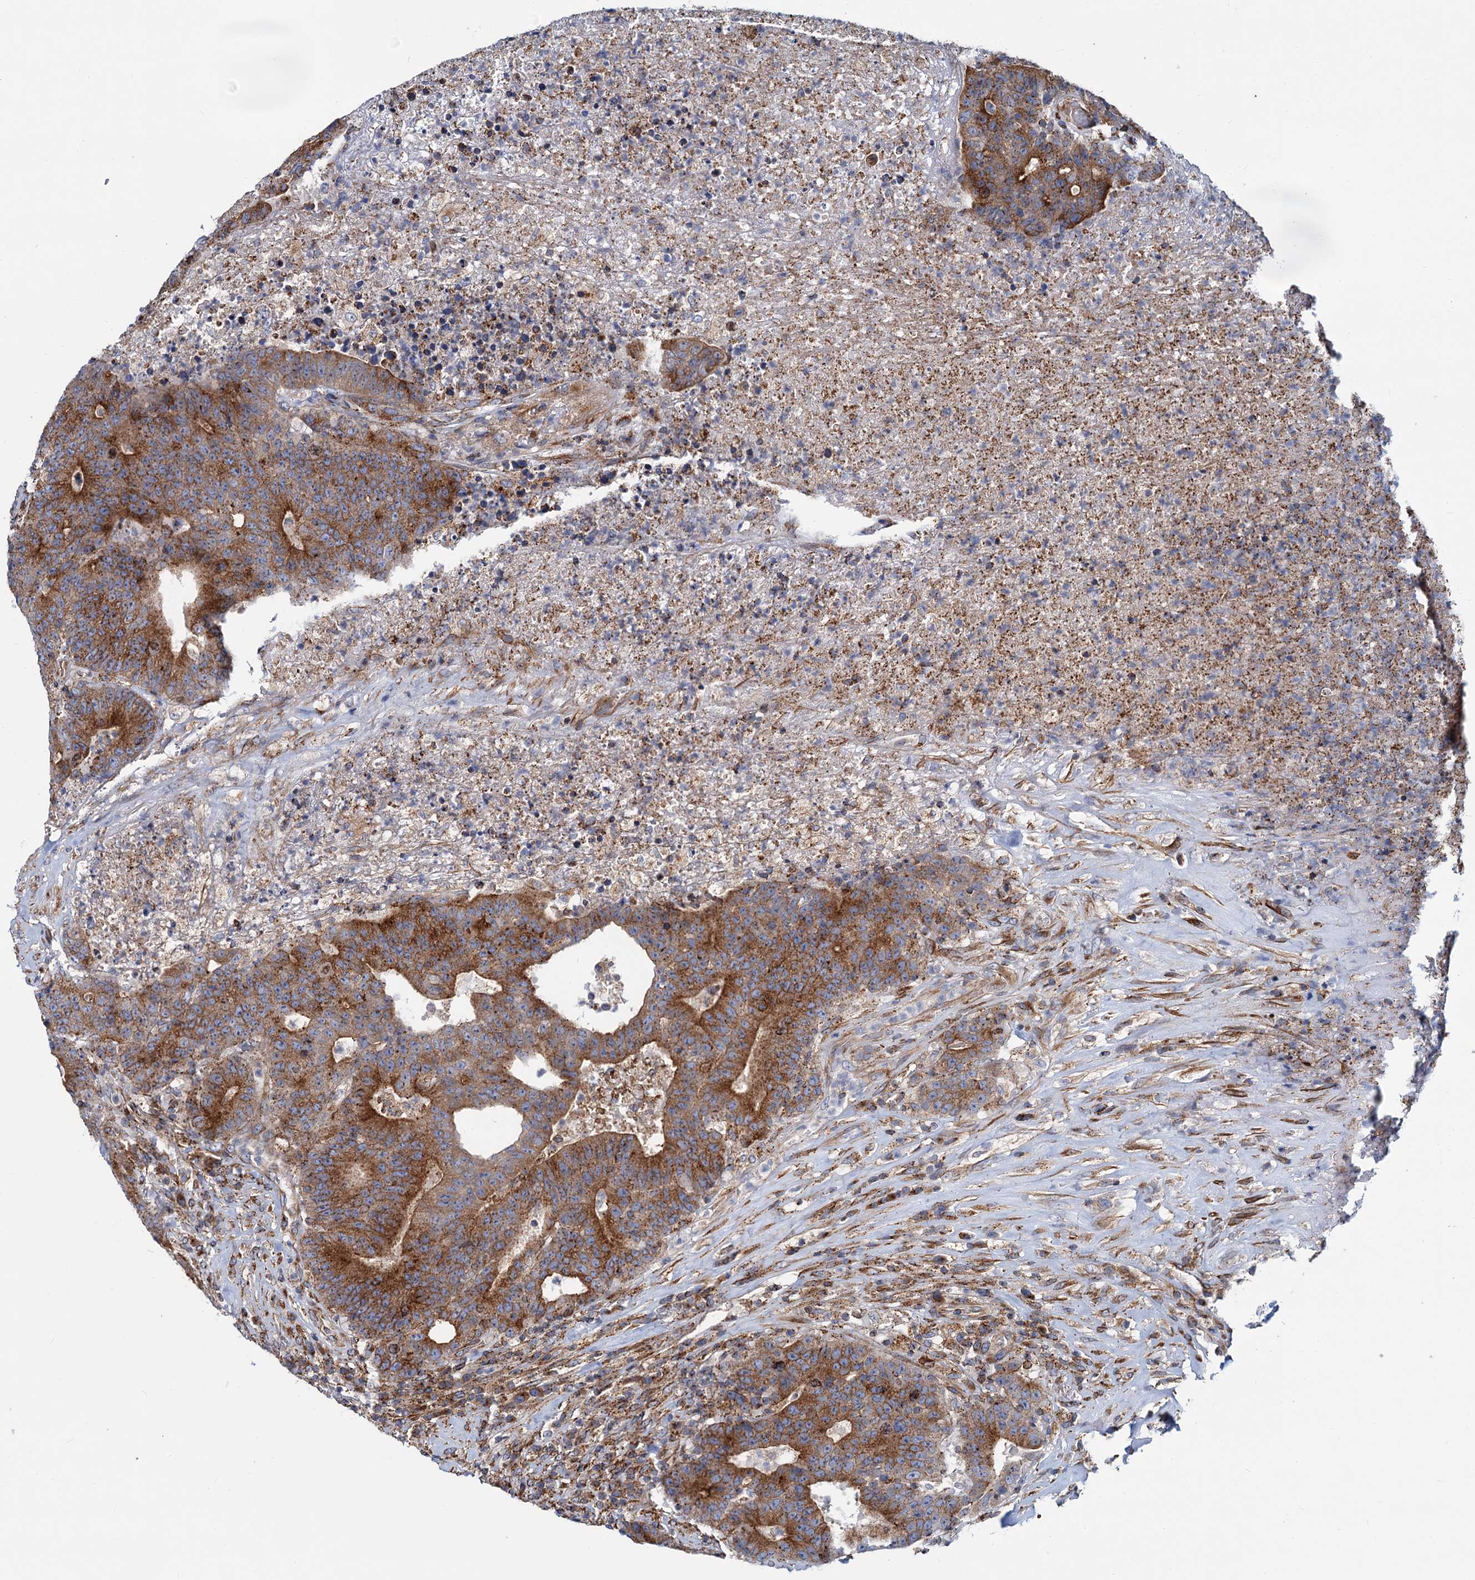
{"staining": {"intensity": "moderate", "quantity": ">75%", "location": "cytoplasmic/membranous"}, "tissue": "colorectal cancer", "cell_type": "Tumor cells", "image_type": "cancer", "snomed": [{"axis": "morphology", "description": "Adenocarcinoma, NOS"}, {"axis": "topography", "description": "Colon"}], "caption": "Protein expression analysis of human adenocarcinoma (colorectal) reveals moderate cytoplasmic/membranous expression in approximately >75% of tumor cells. Ihc stains the protein in brown and the nuclei are stained blue.", "gene": "PSEN1", "patient": {"sex": "female", "age": 75}}